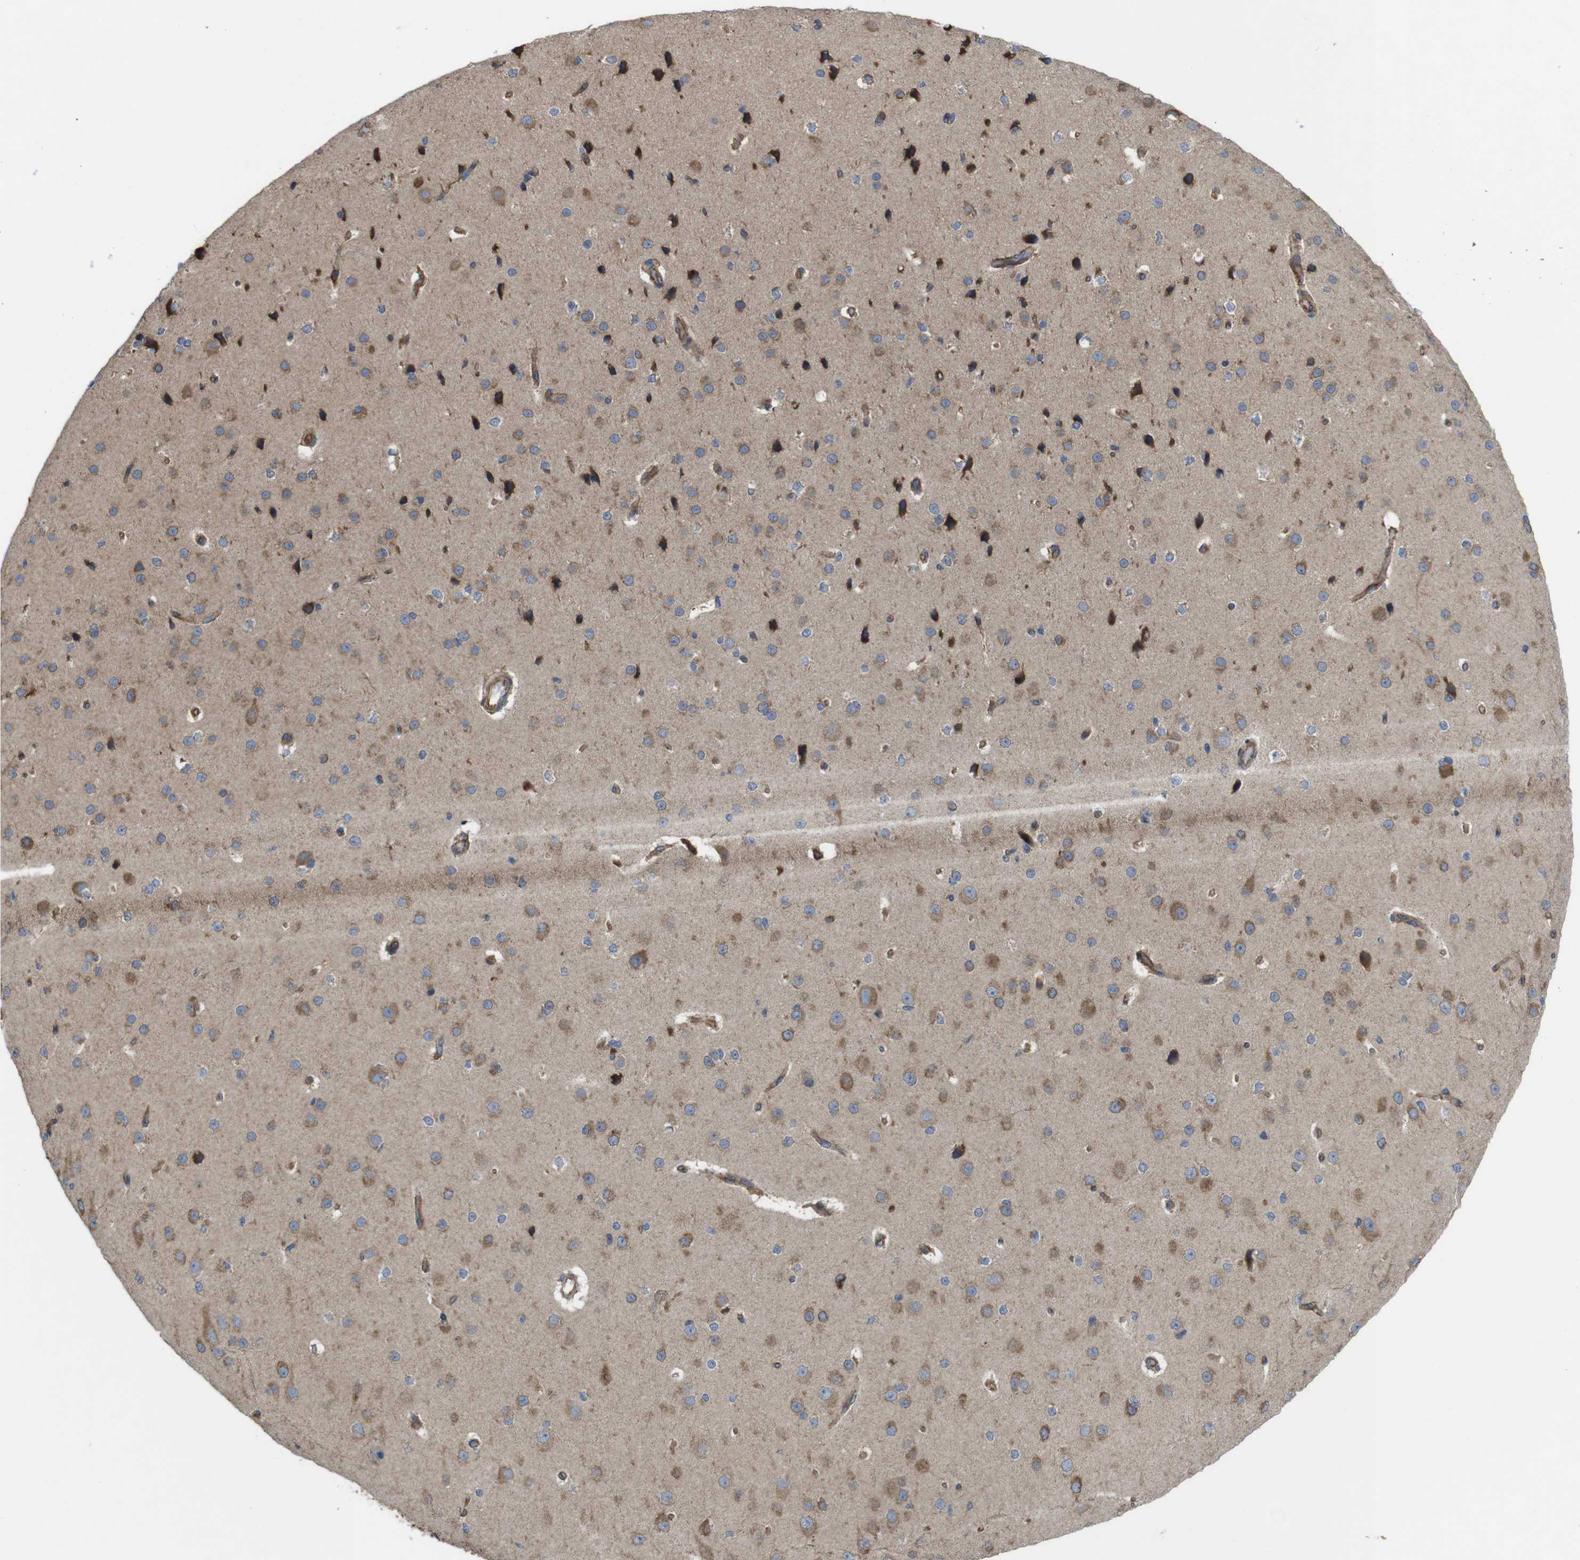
{"staining": {"intensity": "moderate", "quantity": ">75%", "location": "cytoplasmic/membranous"}, "tissue": "cerebral cortex", "cell_type": "Endothelial cells", "image_type": "normal", "snomed": [{"axis": "morphology", "description": "Normal tissue, NOS"}, {"axis": "morphology", "description": "Developmental malformation"}, {"axis": "topography", "description": "Cerebral cortex"}], "caption": "DAB (3,3'-diaminobenzidine) immunohistochemical staining of unremarkable human cerebral cortex demonstrates moderate cytoplasmic/membranous protein staining in about >75% of endothelial cells. (brown staining indicates protein expression, while blue staining denotes nuclei).", "gene": "POMK", "patient": {"sex": "female", "age": 30}}